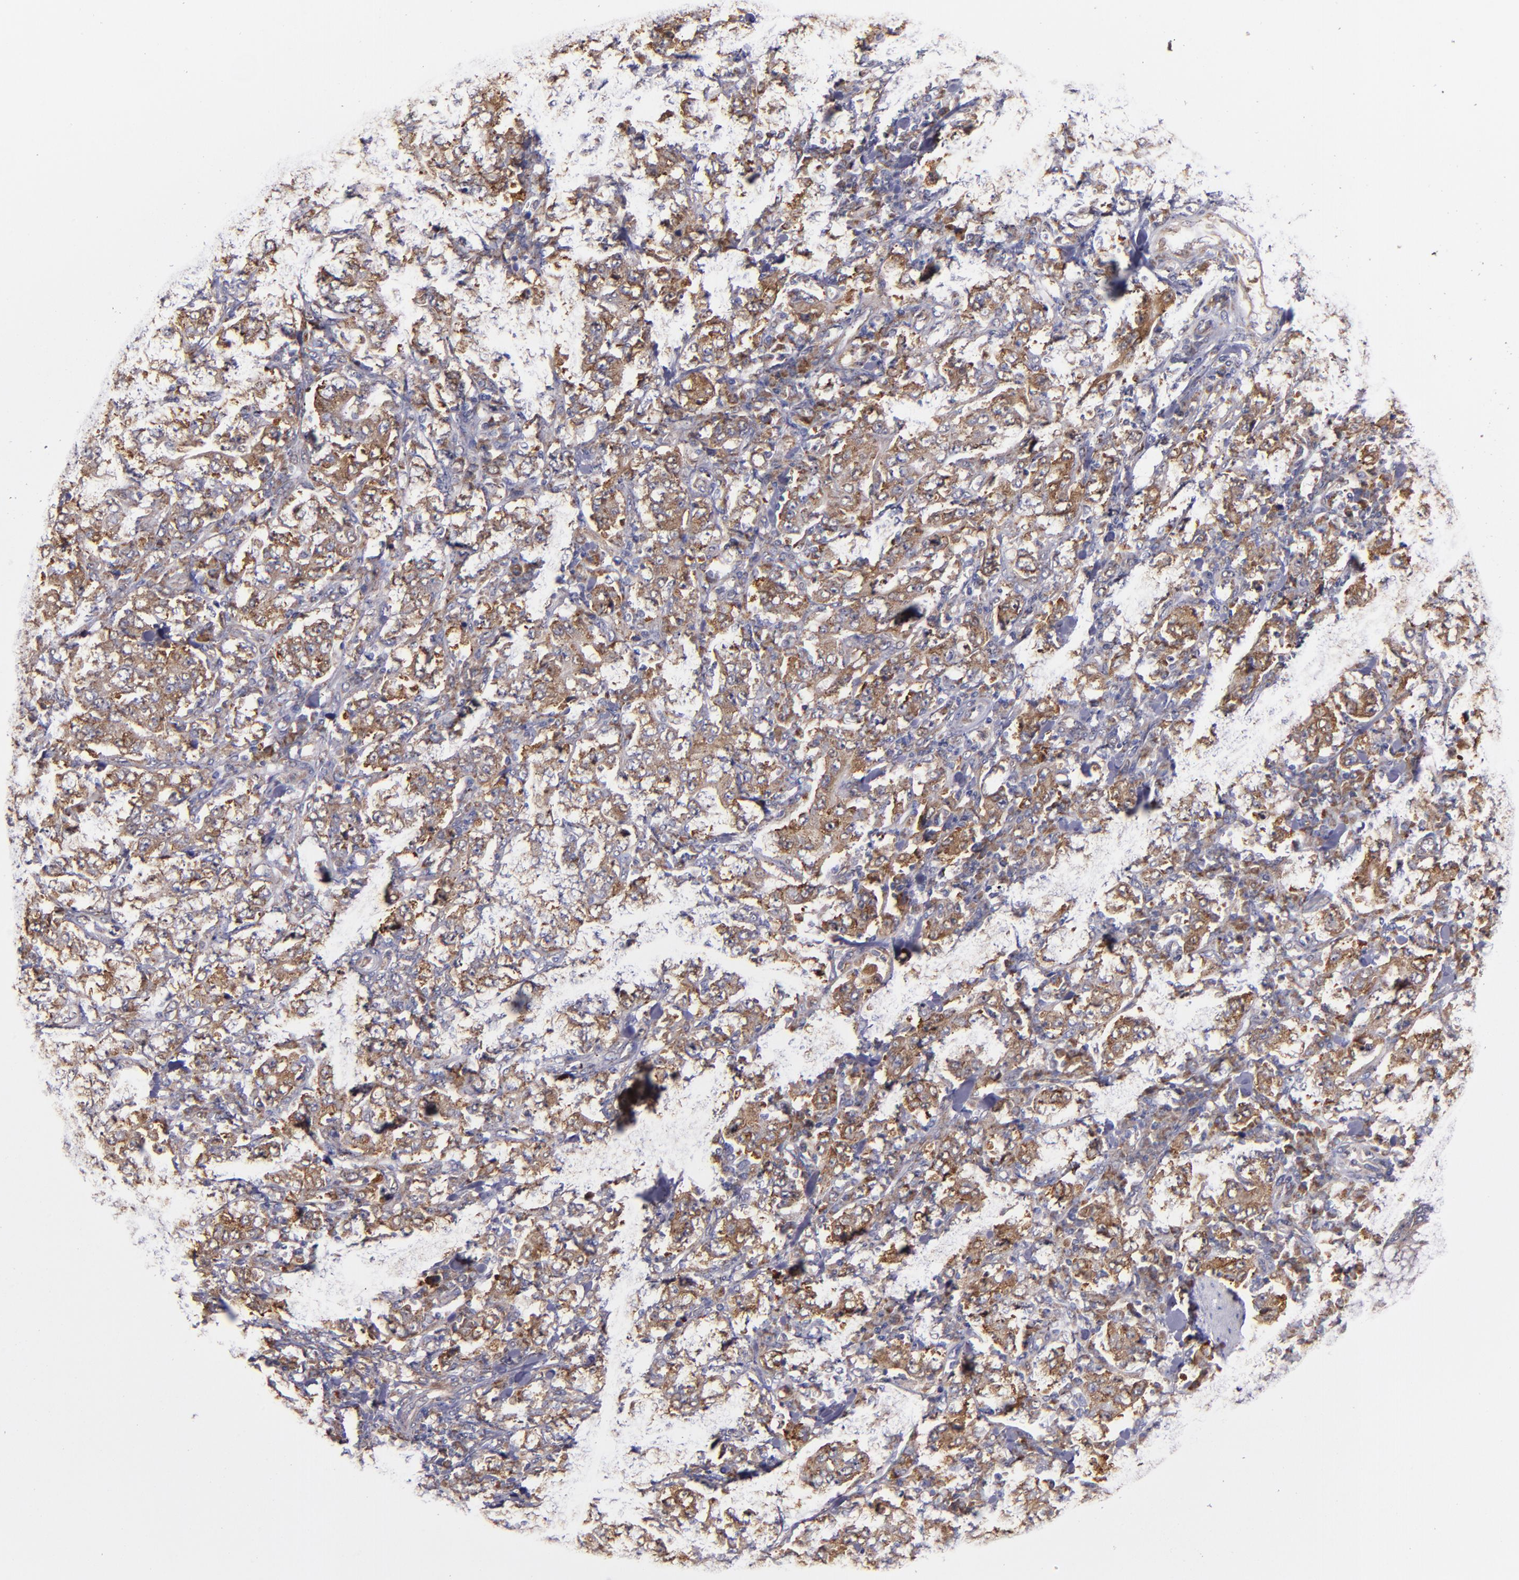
{"staining": {"intensity": "moderate", "quantity": ">75%", "location": "cytoplasmic/membranous"}, "tissue": "stomach cancer", "cell_type": "Tumor cells", "image_type": "cancer", "snomed": [{"axis": "morphology", "description": "Normal tissue, NOS"}, {"axis": "morphology", "description": "Adenocarcinoma, NOS"}, {"axis": "topography", "description": "Stomach, upper"}, {"axis": "topography", "description": "Stomach"}], "caption": "Immunohistochemical staining of adenocarcinoma (stomach) shows moderate cytoplasmic/membranous protein positivity in about >75% of tumor cells.", "gene": "IFIH1", "patient": {"sex": "male", "age": 59}}